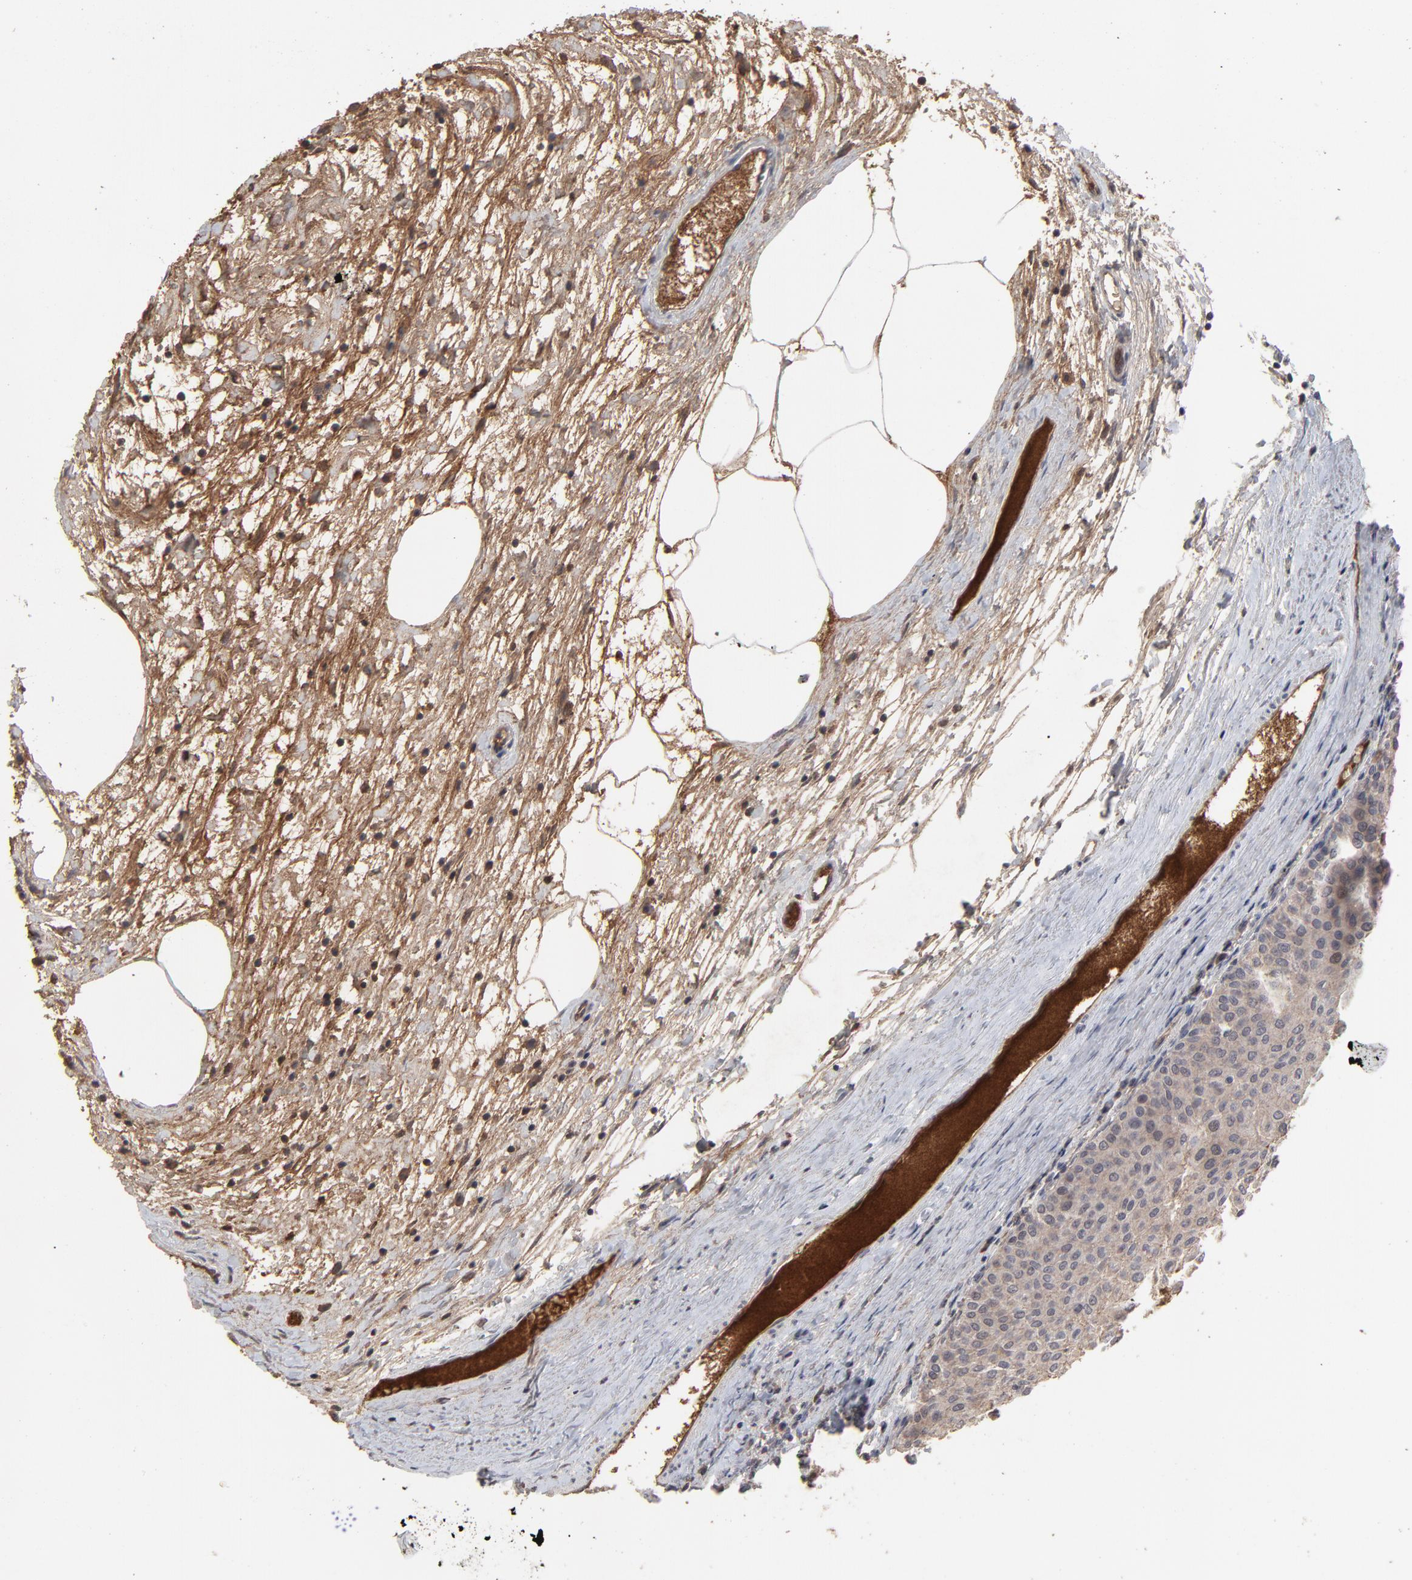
{"staining": {"intensity": "weak", "quantity": ">75%", "location": "cytoplasmic/membranous"}, "tissue": "urothelial cancer", "cell_type": "Tumor cells", "image_type": "cancer", "snomed": [{"axis": "morphology", "description": "Urothelial carcinoma, Low grade"}, {"axis": "topography", "description": "Urinary bladder"}], "caption": "An immunohistochemistry (IHC) image of neoplastic tissue is shown. Protein staining in brown labels weak cytoplasmic/membranous positivity in low-grade urothelial carcinoma within tumor cells.", "gene": "VPREB3", "patient": {"sex": "male", "age": 64}}